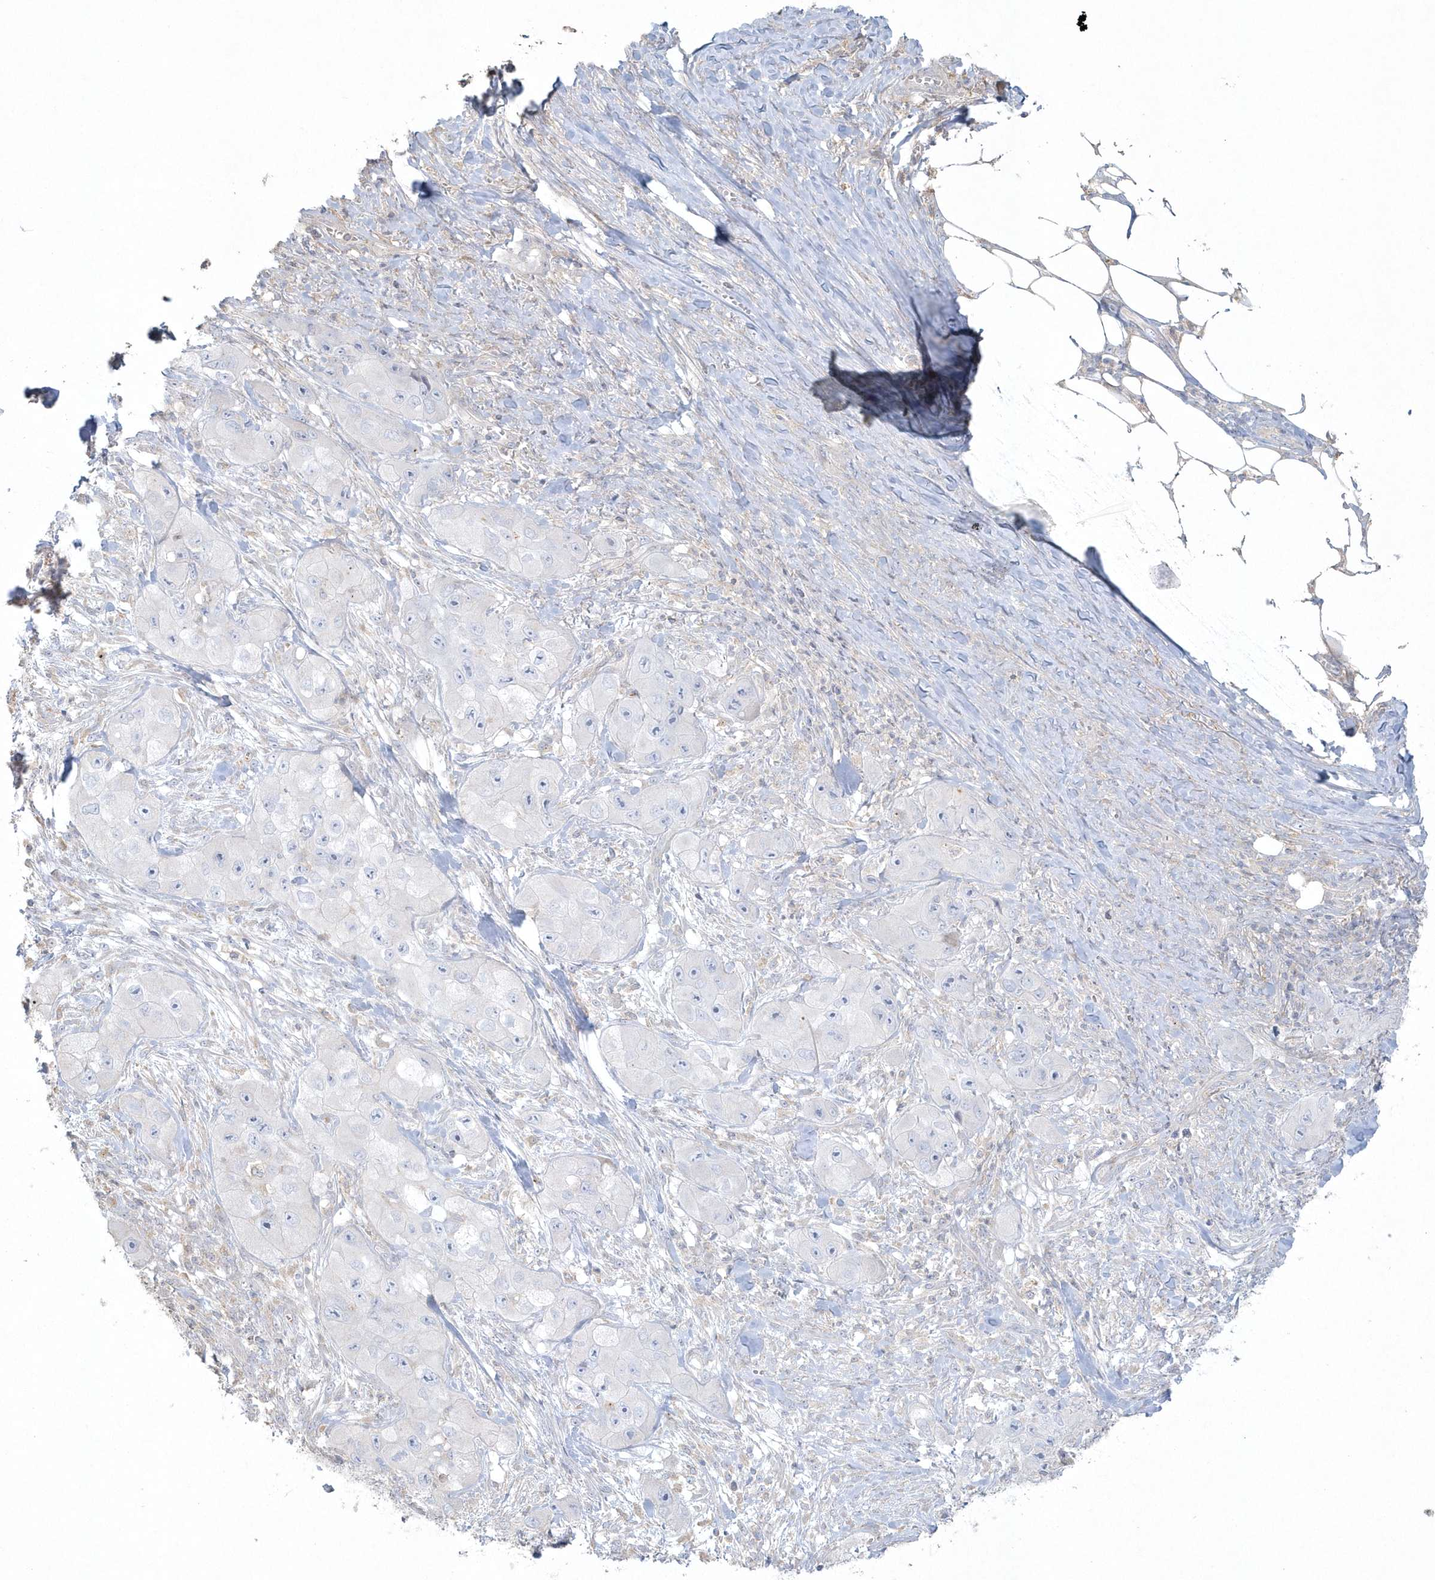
{"staining": {"intensity": "negative", "quantity": "none", "location": "none"}, "tissue": "skin cancer", "cell_type": "Tumor cells", "image_type": "cancer", "snomed": [{"axis": "morphology", "description": "Squamous cell carcinoma, NOS"}, {"axis": "topography", "description": "Skin"}, {"axis": "topography", "description": "Subcutis"}], "caption": "Photomicrograph shows no significant protein staining in tumor cells of skin cancer (squamous cell carcinoma).", "gene": "BLTP3A", "patient": {"sex": "male", "age": 73}}